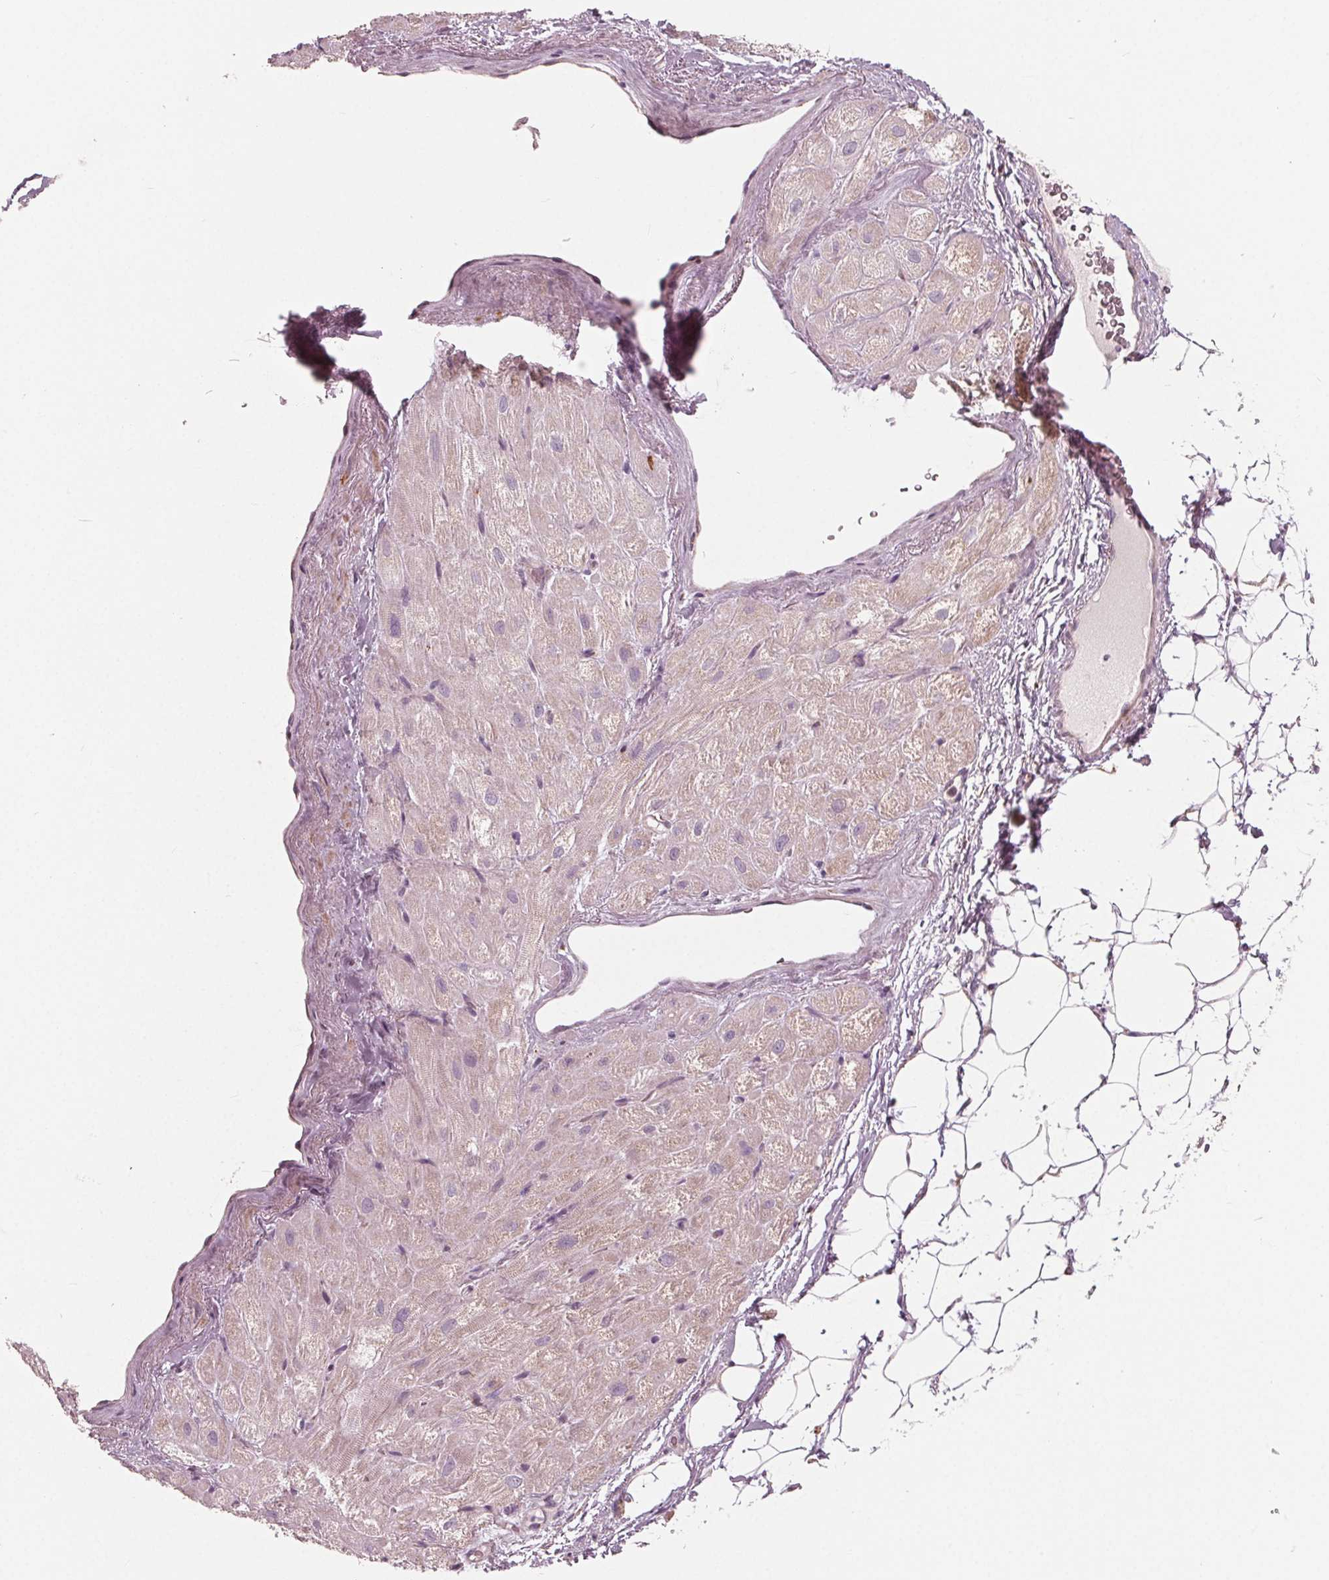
{"staining": {"intensity": "weak", "quantity": "<25%", "location": "cytoplasmic/membranous"}, "tissue": "heart muscle", "cell_type": "Cardiomyocytes", "image_type": "normal", "snomed": [{"axis": "morphology", "description": "Normal tissue, NOS"}, {"axis": "topography", "description": "Heart"}], "caption": "This micrograph is of unremarkable heart muscle stained with IHC to label a protein in brown with the nuclei are counter-stained blue. There is no positivity in cardiomyocytes.", "gene": "DCAF4L2", "patient": {"sex": "female", "age": 69}}